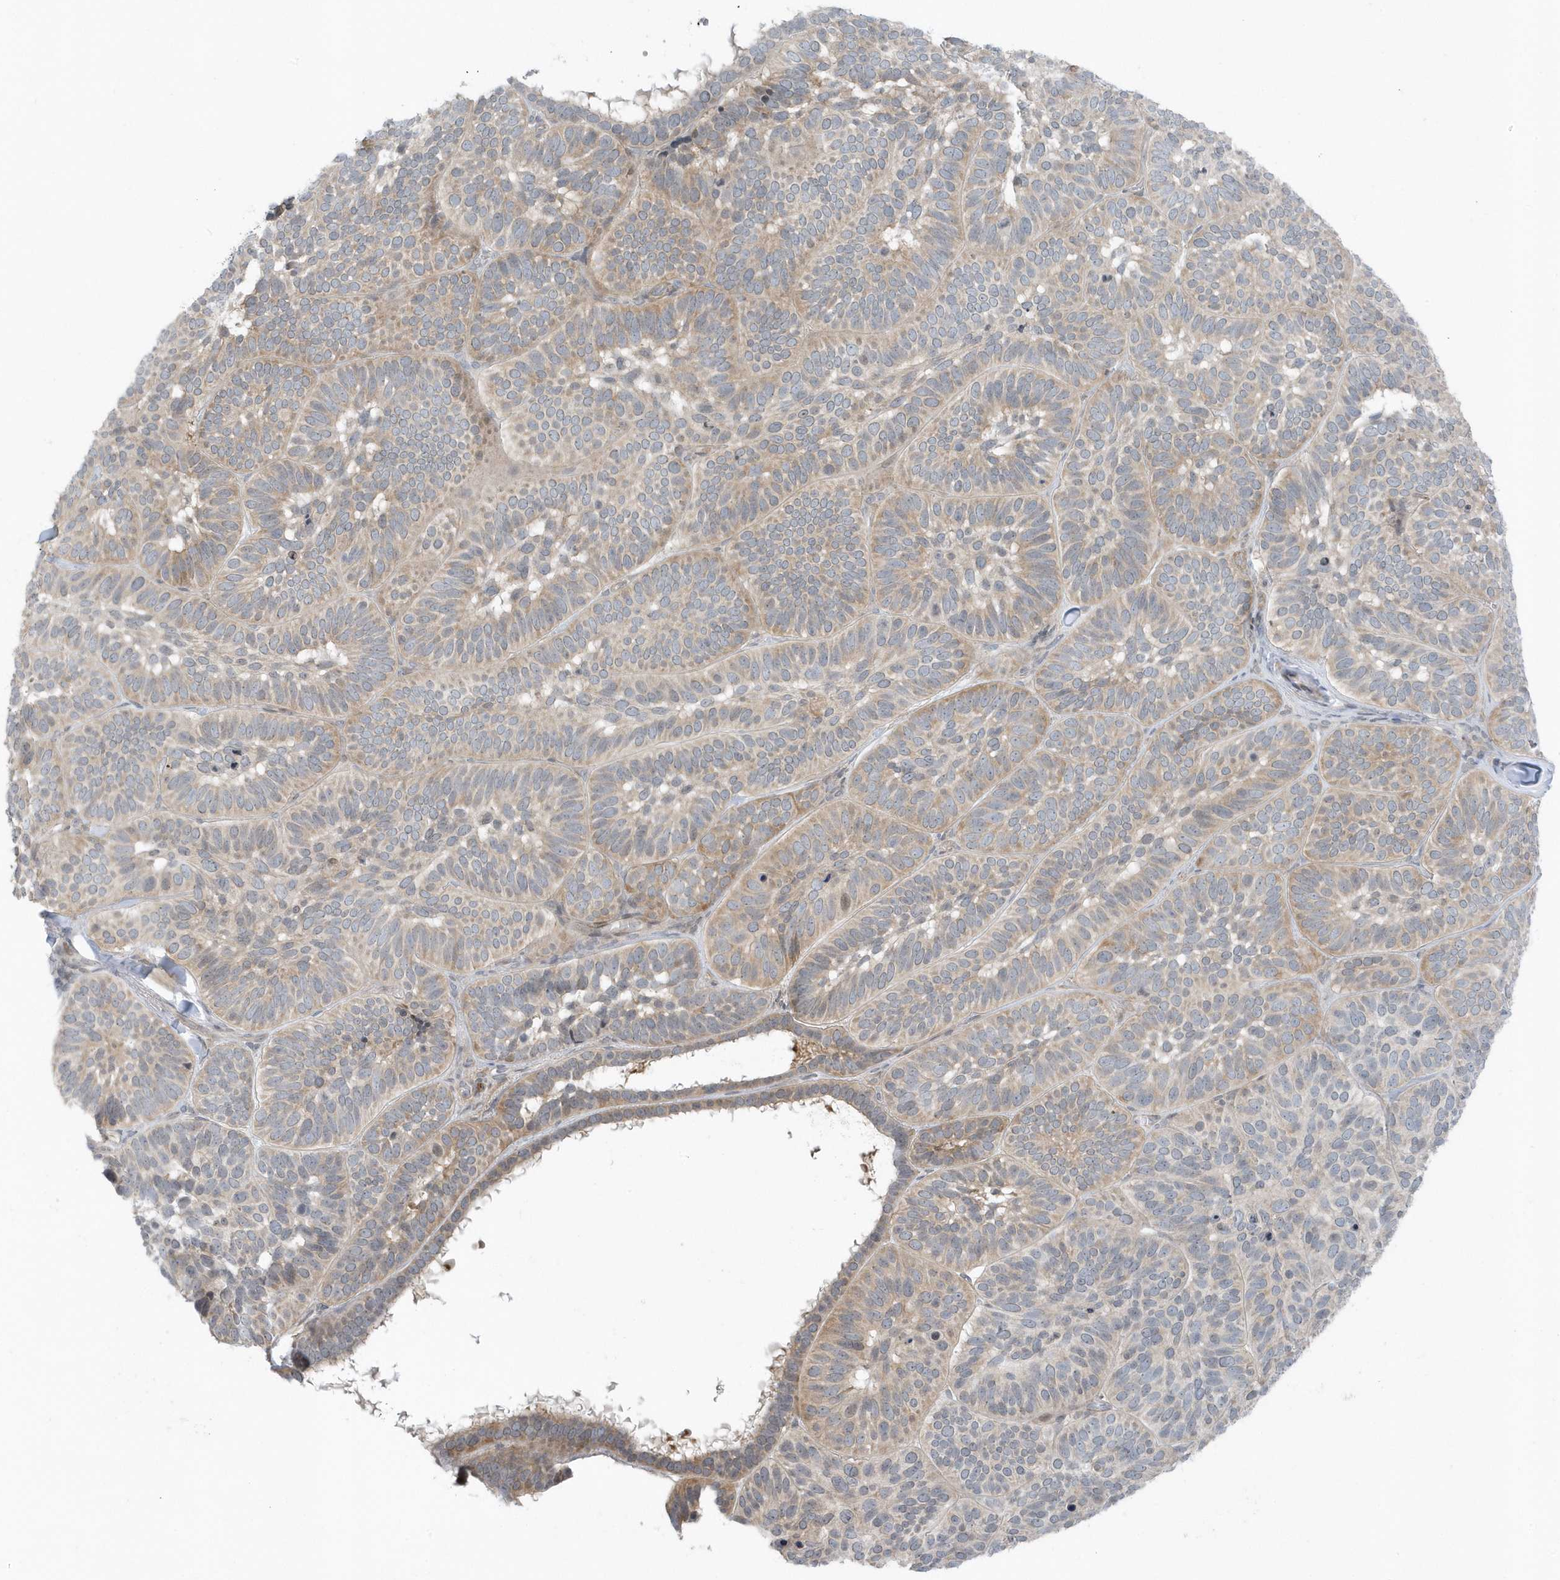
{"staining": {"intensity": "moderate", "quantity": ">75%", "location": "cytoplasmic/membranous"}, "tissue": "skin cancer", "cell_type": "Tumor cells", "image_type": "cancer", "snomed": [{"axis": "morphology", "description": "Basal cell carcinoma"}, {"axis": "topography", "description": "Skin"}], "caption": "A photomicrograph showing moderate cytoplasmic/membranous expression in approximately >75% of tumor cells in skin cancer (basal cell carcinoma), as visualized by brown immunohistochemical staining.", "gene": "CACNB2", "patient": {"sex": "male", "age": 62}}